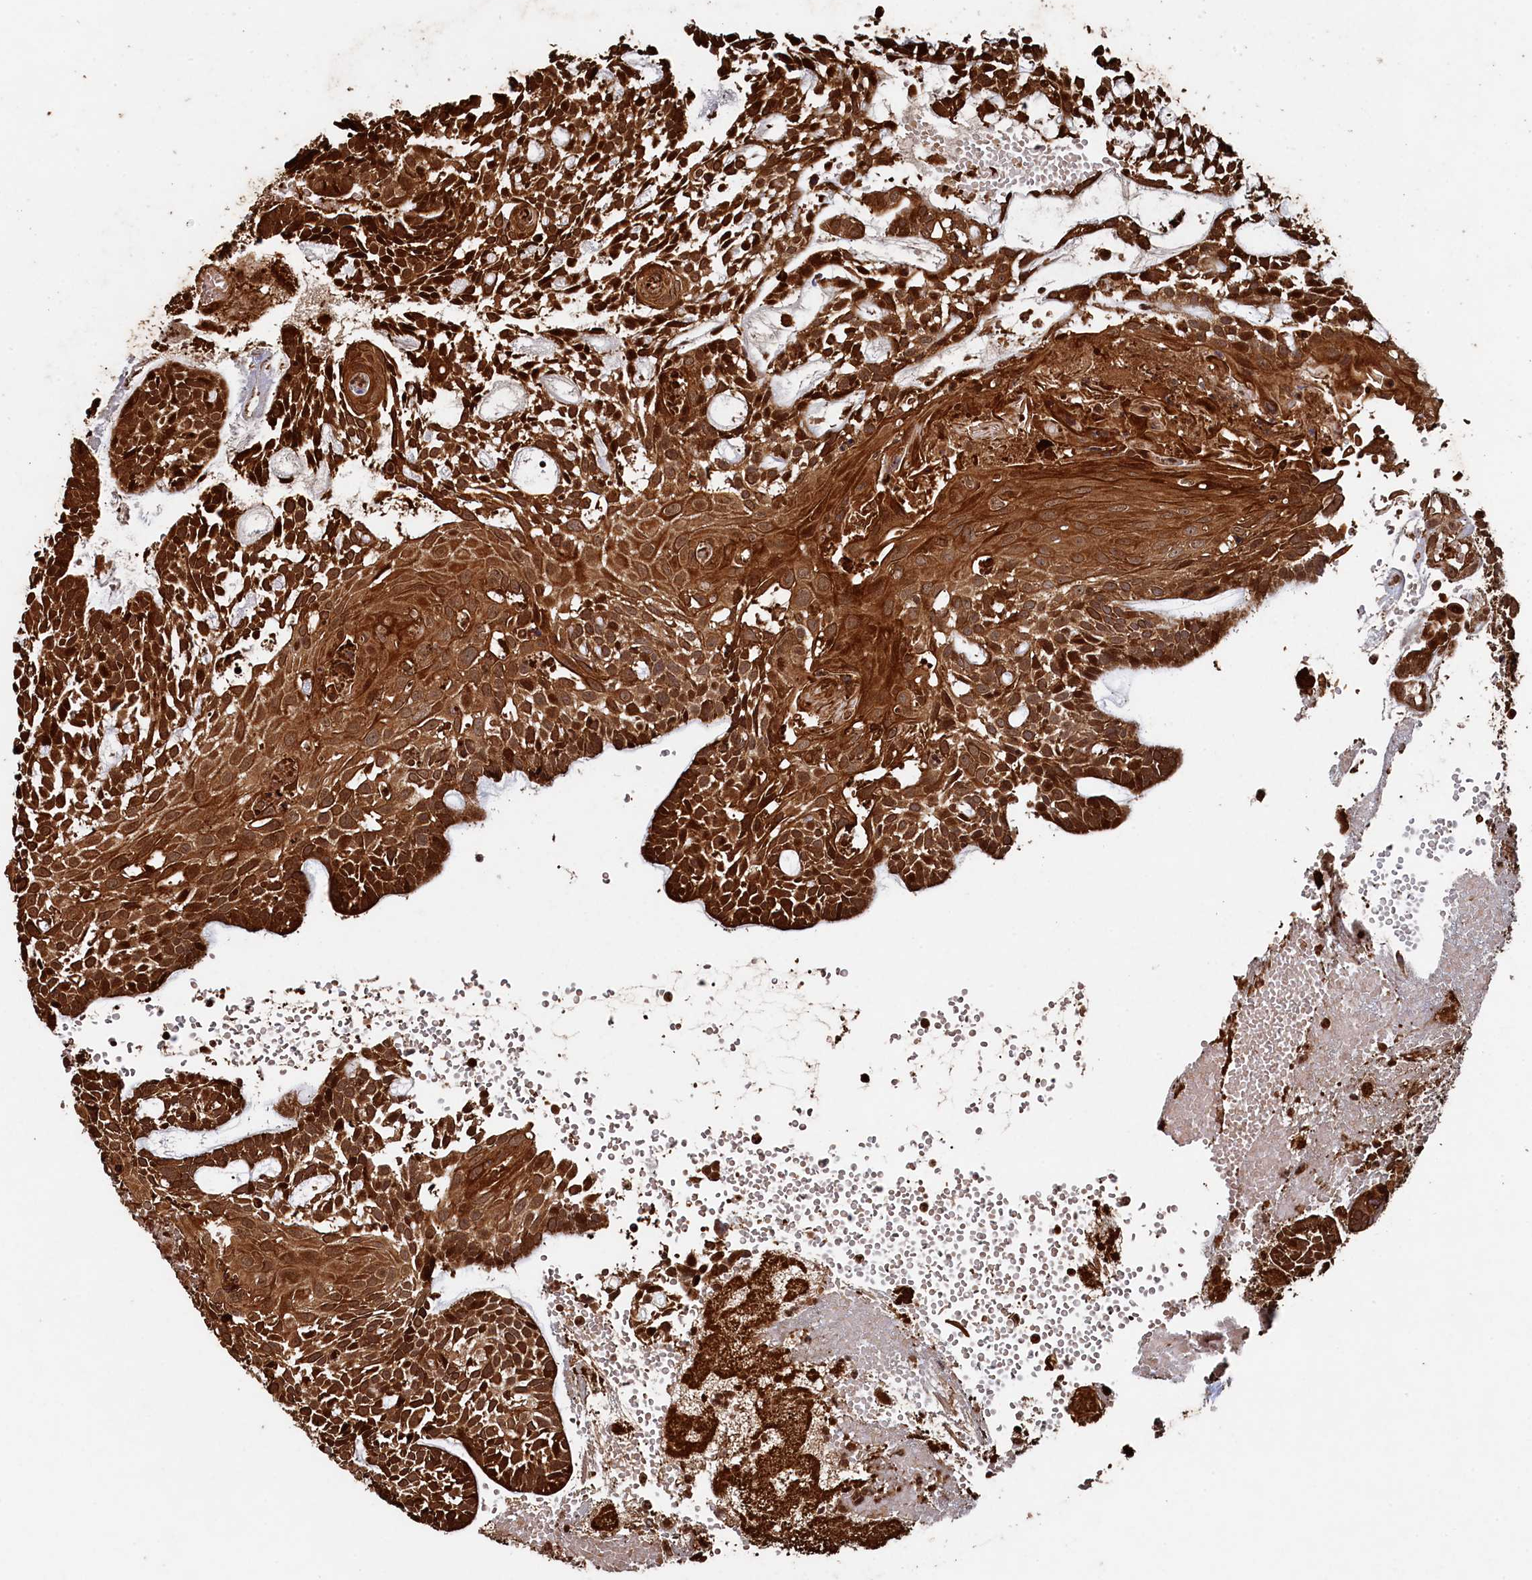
{"staining": {"intensity": "strong", "quantity": ">75%", "location": "cytoplasmic/membranous"}, "tissue": "head and neck cancer", "cell_type": "Tumor cells", "image_type": "cancer", "snomed": [{"axis": "morphology", "description": "Adenocarcinoma, NOS"}, {"axis": "topography", "description": "Subcutis"}, {"axis": "topography", "description": "Head-Neck"}], "caption": "Immunohistochemistry micrograph of neoplastic tissue: human head and neck cancer (adenocarcinoma) stained using immunohistochemistry (IHC) reveals high levels of strong protein expression localized specifically in the cytoplasmic/membranous of tumor cells, appearing as a cytoplasmic/membranous brown color.", "gene": "PIGN", "patient": {"sex": "female", "age": 73}}